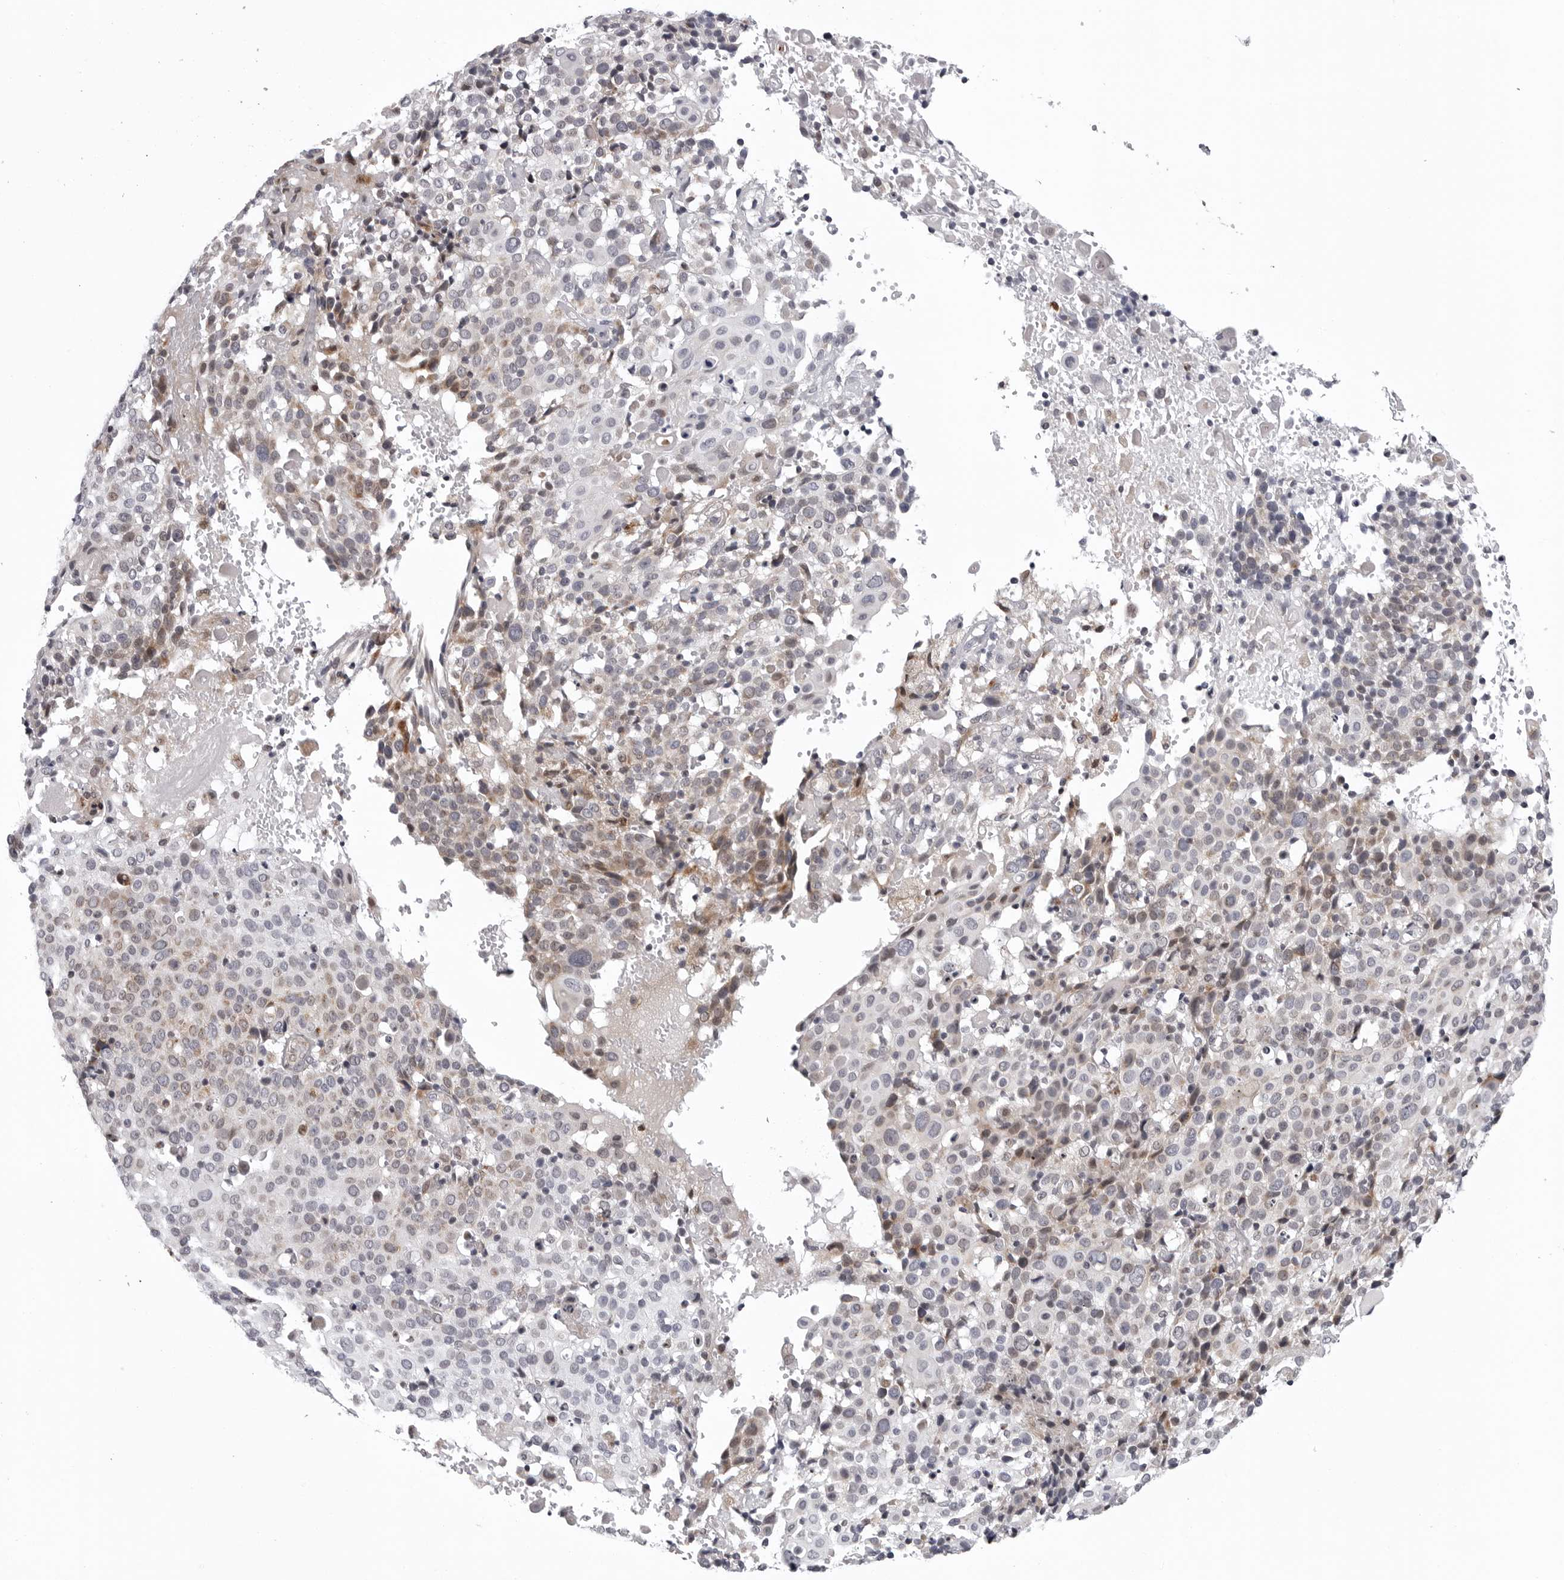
{"staining": {"intensity": "weak", "quantity": "<25%", "location": "cytoplasmic/membranous"}, "tissue": "cervical cancer", "cell_type": "Tumor cells", "image_type": "cancer", "snomed": [{"axis": "morphology", "description": "Squamous cell carcinoma, NOS"}, {"axis": "topography", "description": "Cervix"}], "caption": "This micrograph is of squamous cell carcinoma (cervical) stained with IHC to label a protein in brown with the nuclei are counter-stained blue. There is no positivity in tumor cells.", "gene": "CDK20", "patient": {"sex": "female", "age": 74}}